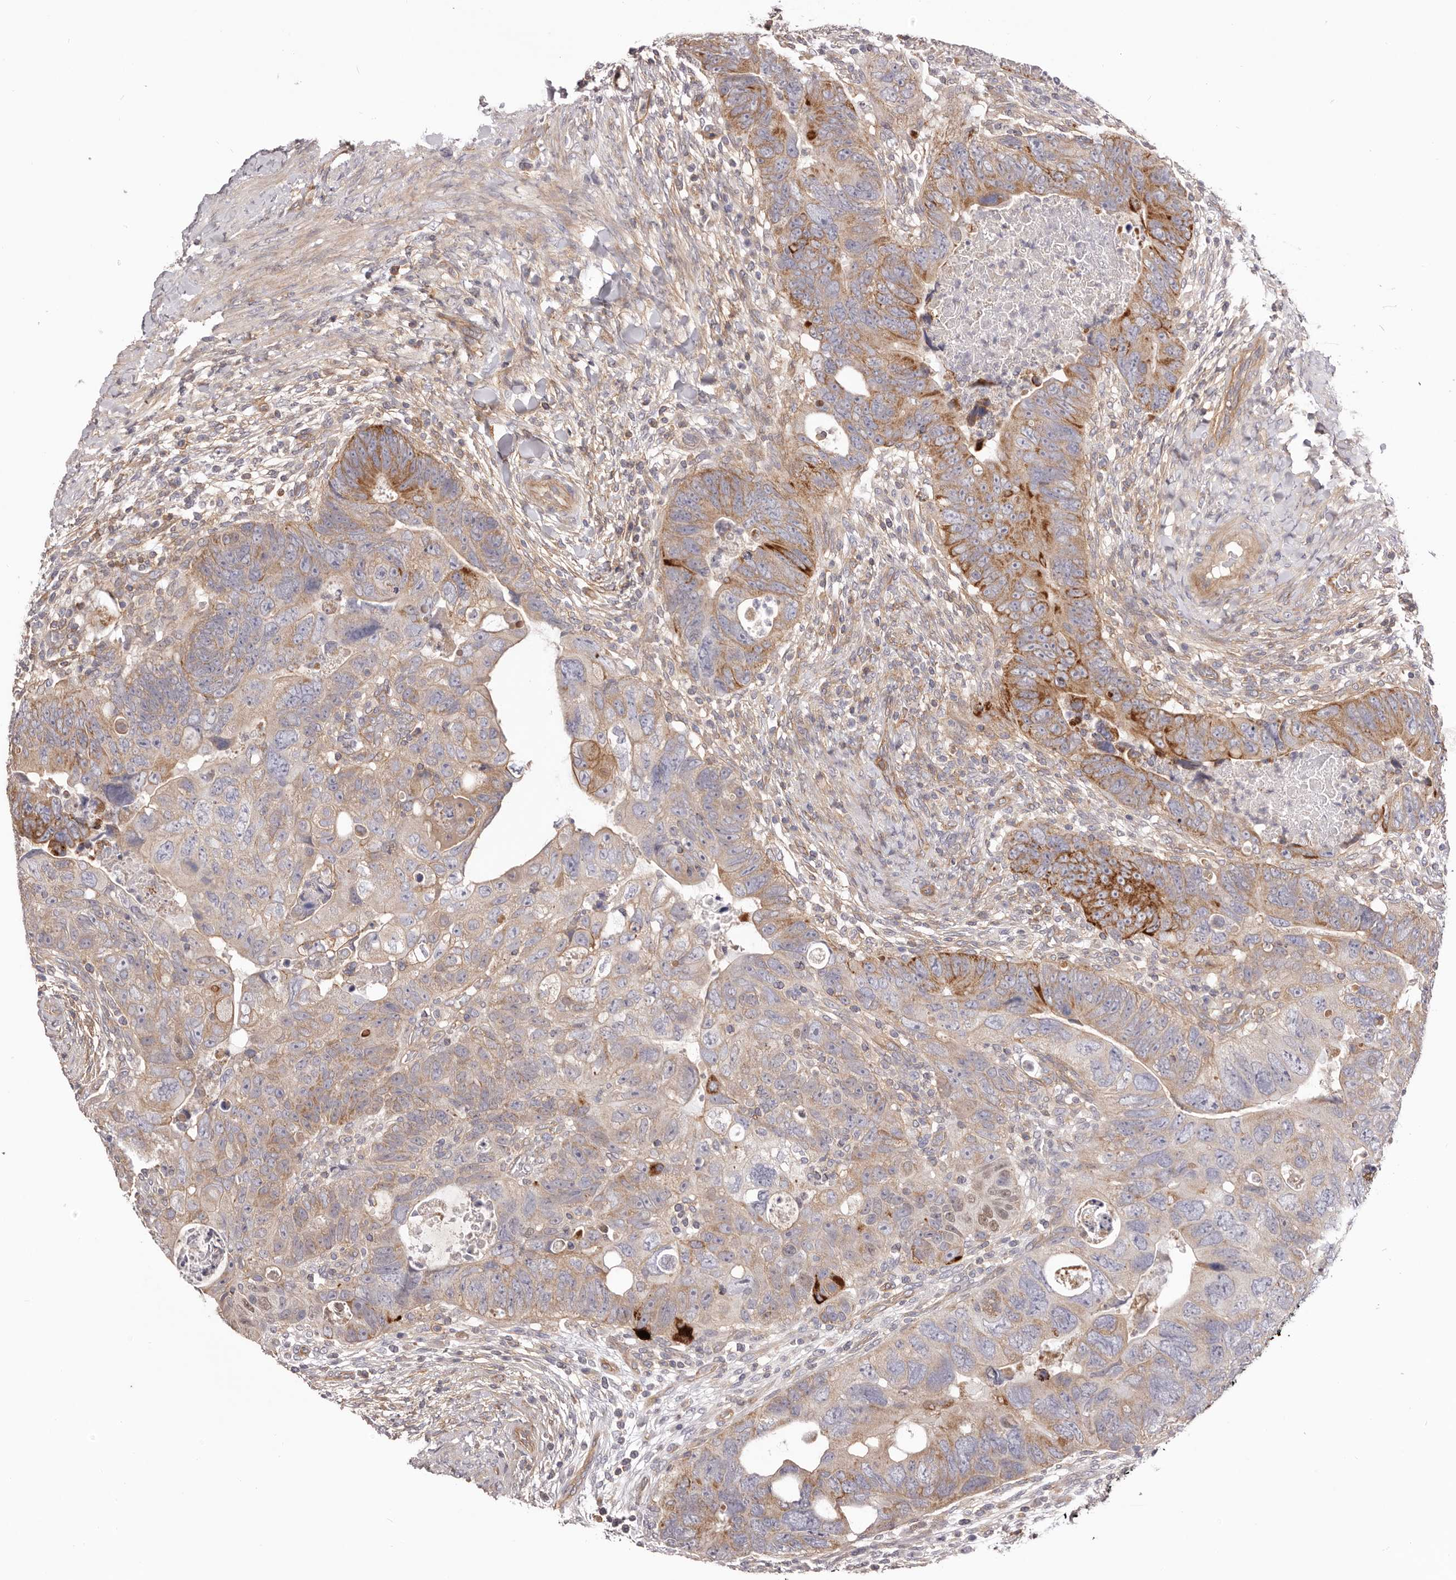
{"staining": {"intensity": "strong", "quantity": "<25%", "location": "cytoplasmic/membranous"}, "tissue": "colorectal cancer", "cell_type": "Tumor cells", "image_type": "cancer", "snomed": [{"axis": "morphology", "description": "Adenocarcinoma, NOS"}, {"axis": "topography", "description": "Rectum"}], "caption": "A micrograph showing strong cytoplasmic/membranous expression in approximately <25% of tumor cells in colorectal cancer, as visualized by brown immunohistochemical staining.", "gene": "DMRT2", "patient": {"sex": "male", "age": 59}}